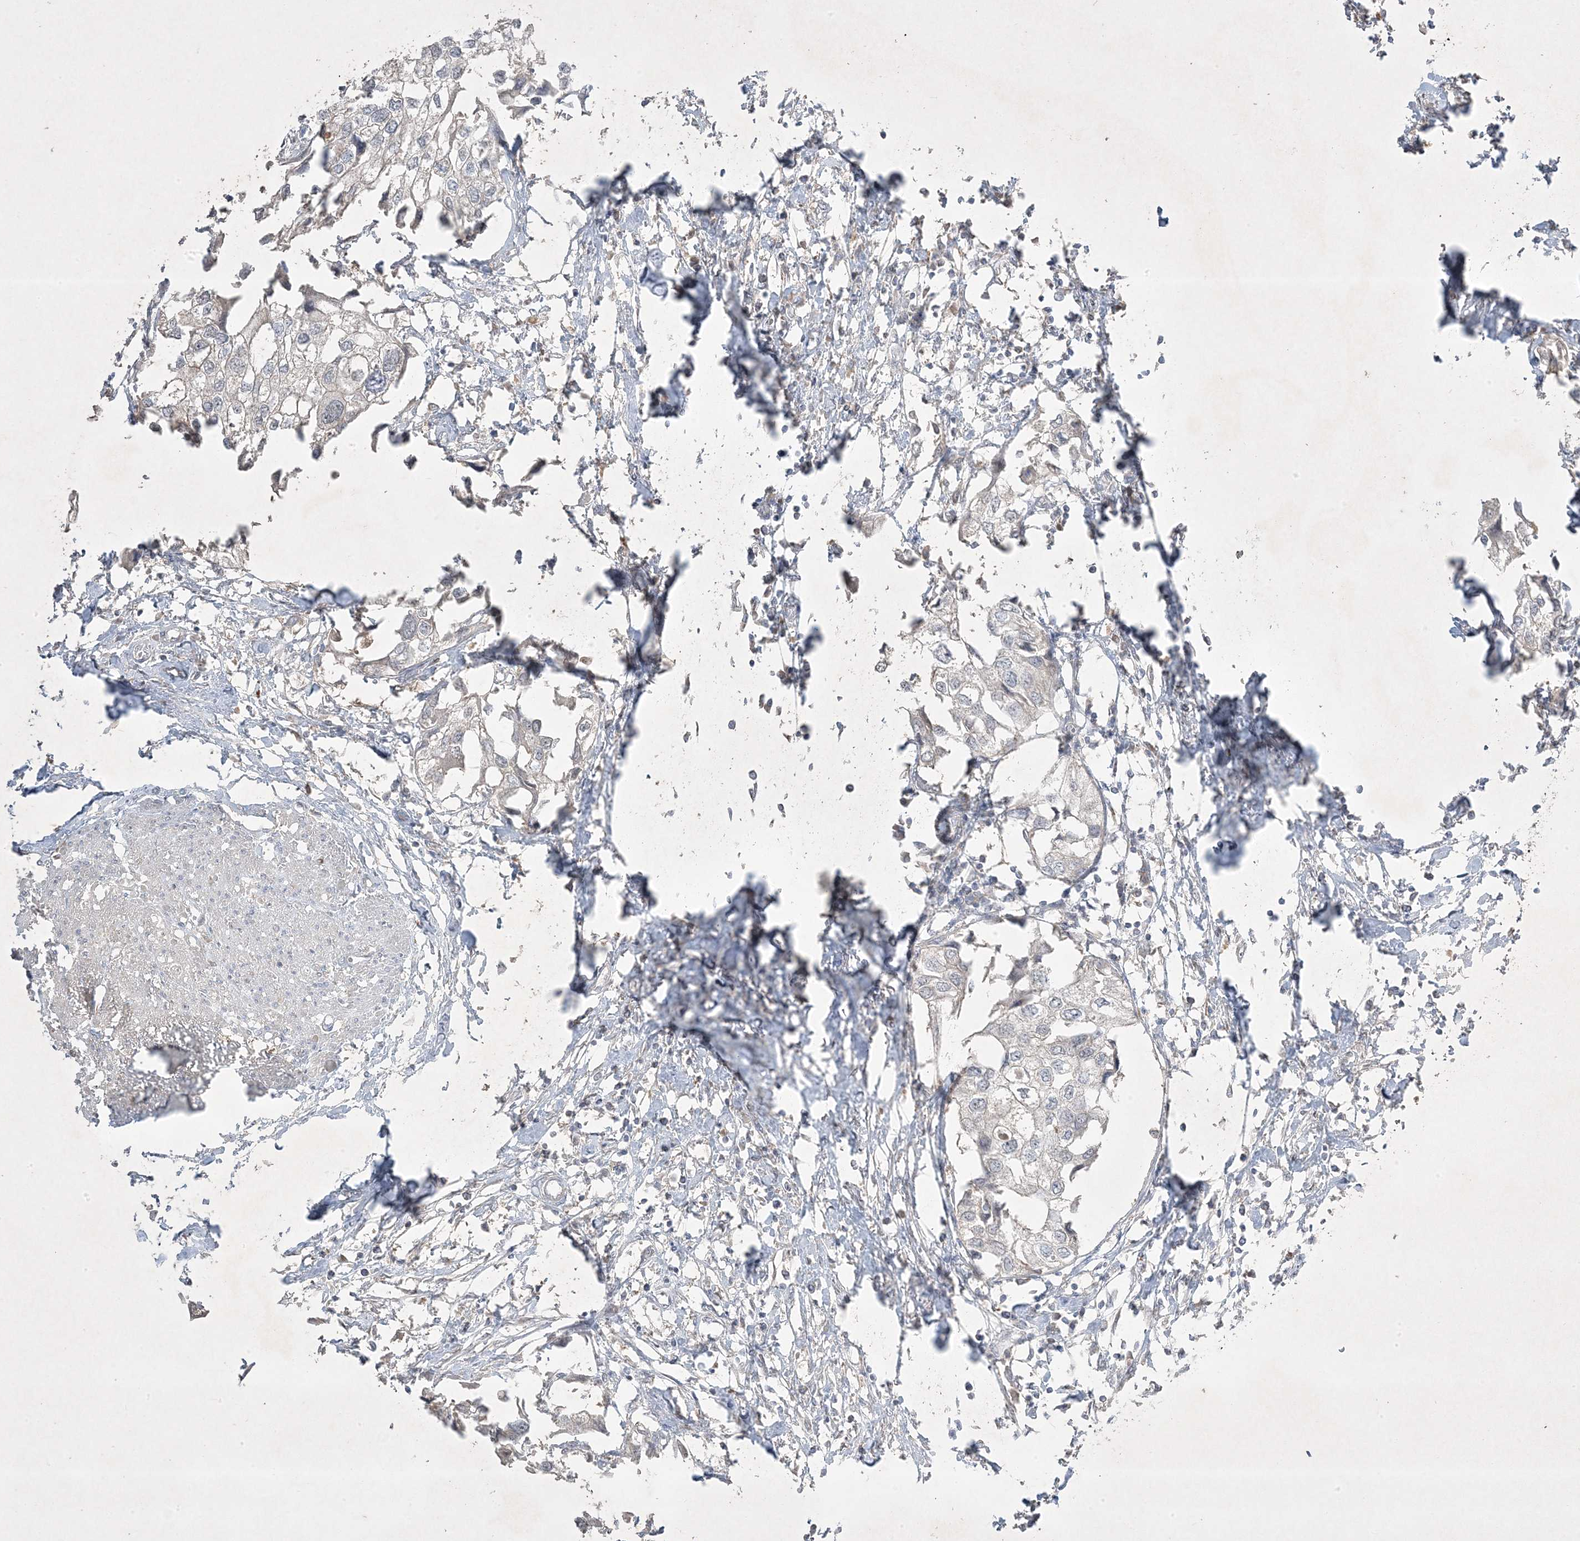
{"staining": {"intensity": "negative", "quantity": "none", "location": "none"}, "tissue": "urothelial cancer", "cell_type": "Tumor cells", "image_type": "cancer", "snomed": [{"axis": "morphology", "description": "Urothelial carcinoma, High grade"}, {"axis": "topography", "description": "Urinary bladder"}], "caption": "This is an immunohistochemistry (IHC) image of human urothelial cancer. There is no staining in tumor cells.", "gene": "RGL4", "patient": {"sex": "male", "age": 64}}